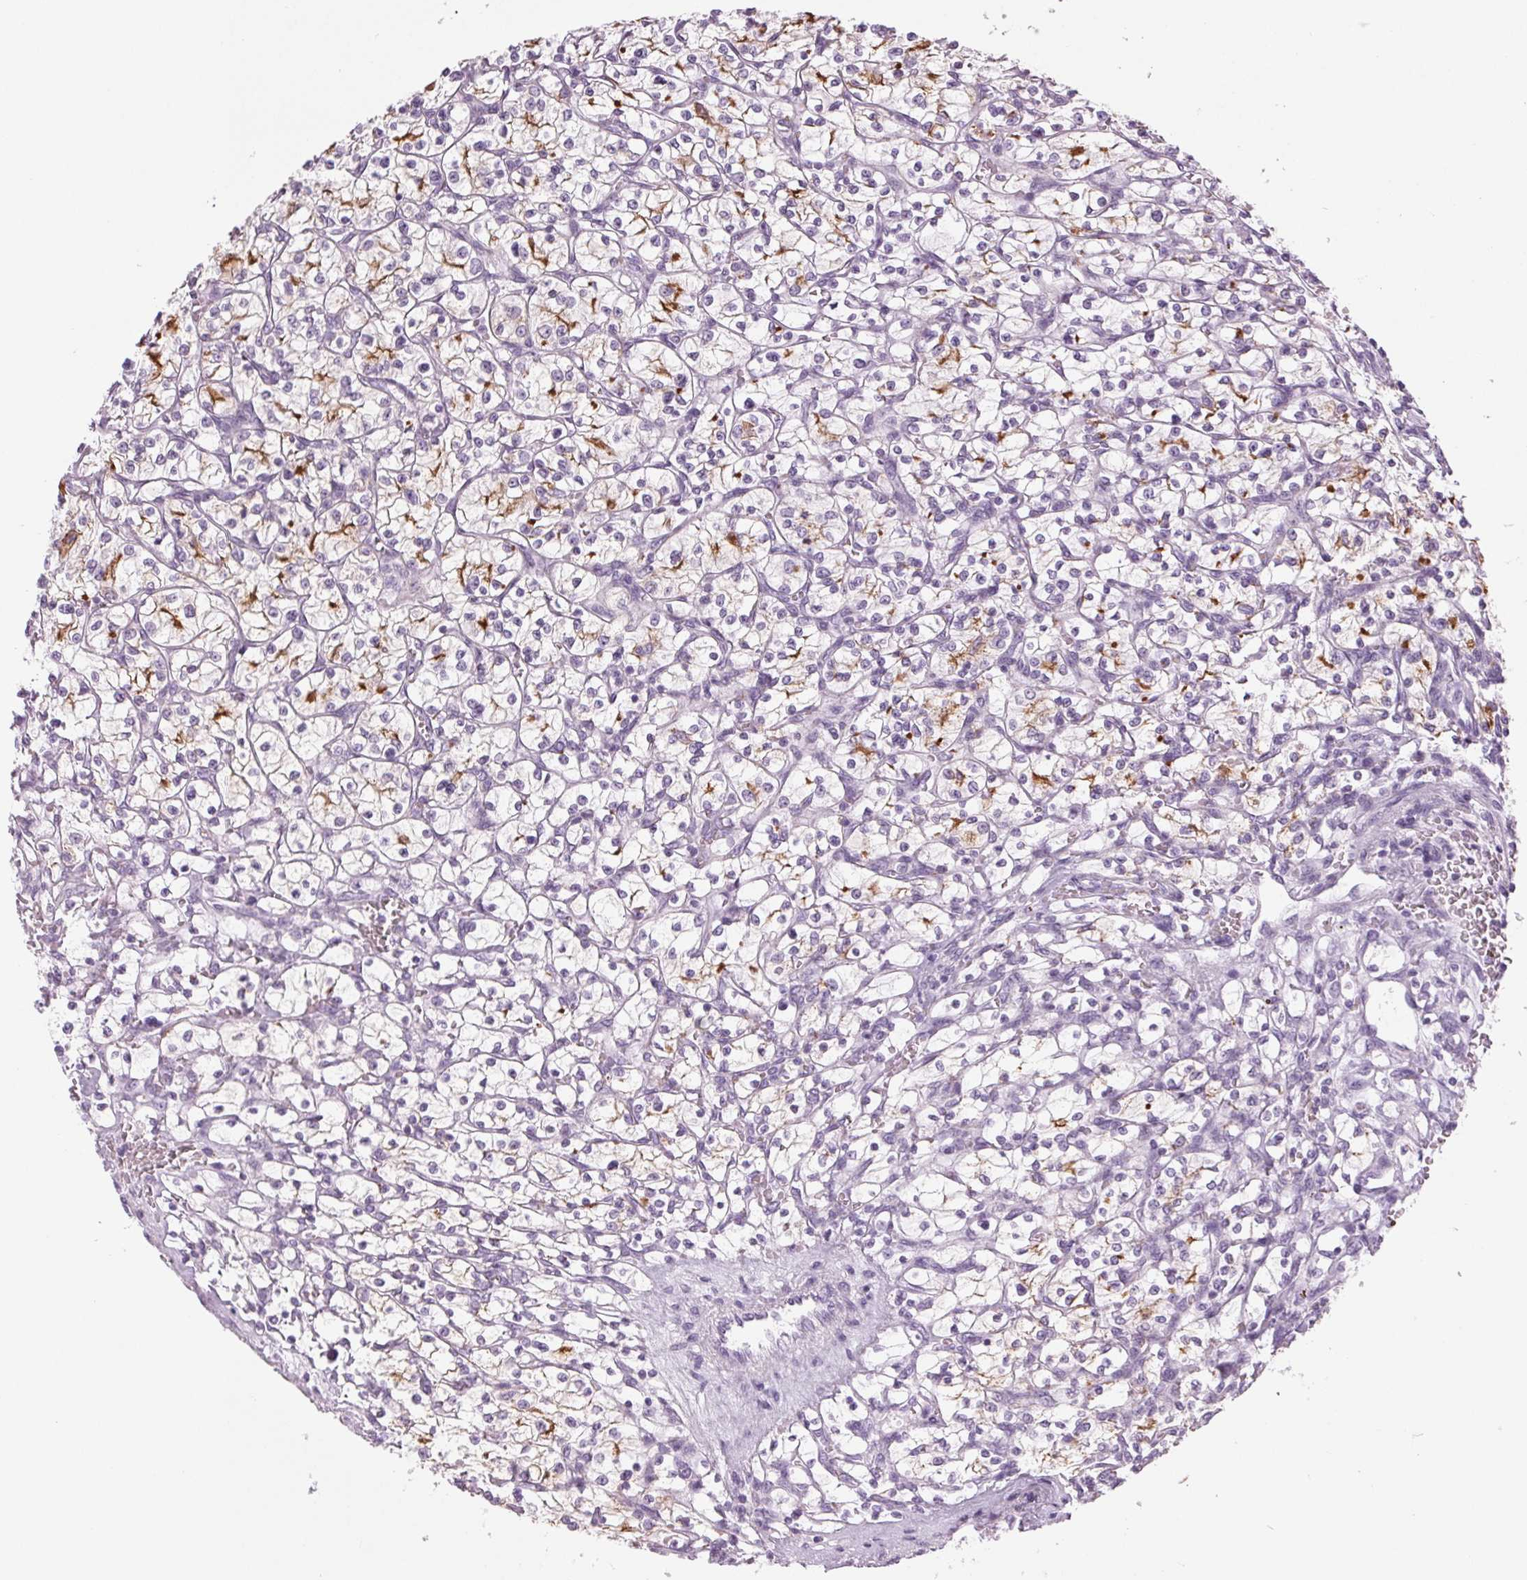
{"staining": {"intensity": "moderate", "quantity": "<25%", "location": "cytoplasmic/membranous"}, "tissue": "renal cancer", "cell_type": "Tumor cells", "image_type": "cancer", "snomed": [{"axis": "morphology", "description": "Adenocarcinoma, NOS"}, {"axis": "topography", "description": "Kidney"}], "caption": "The immunohistochemical stain highlights moderate cytoplasmic/membranous positivity in tumor cells of renal cancer tissue. (DAB IHC with brightfield microscopy, high magnification).", "gene": "LRP2", "patient": {"sex": "female", "age": 64}}